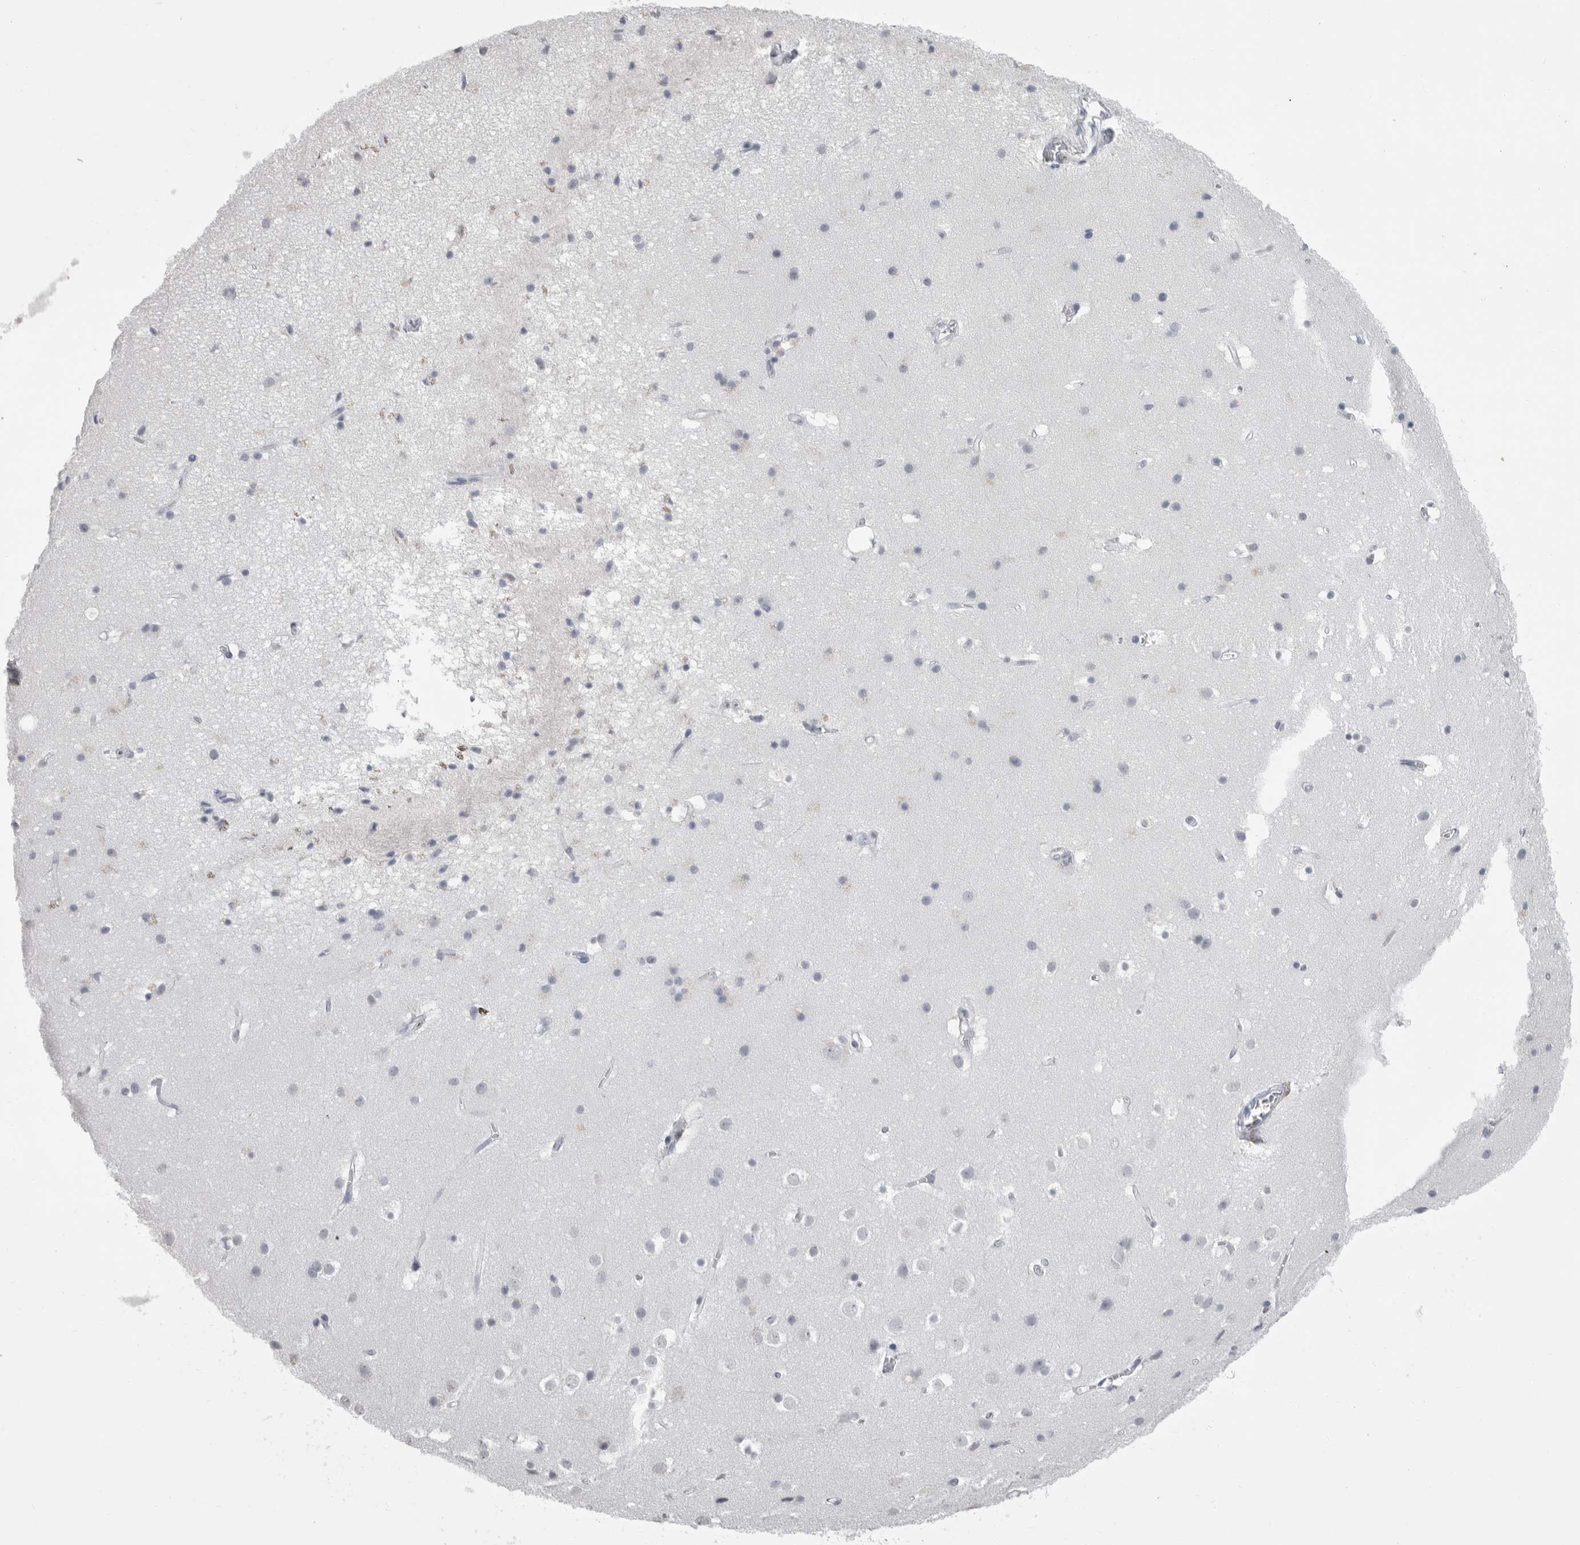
{"staining": {"intensity": "negative", "quantity": "none", "location": "none"}, "tissue": "cerebral cortex", "cell_type": "Endothelial cells", "image_type": "normal", "snomed": [{"axis": "morphology", "description": "Normal tissue, NOS"}, {"axis": "topography", "description": "Cerebral cortex"}], "caption": "IHC of unremarkable human cerebral cortex shows no staining in endothelial cells.", "gene": "GNLY", "patient": {"sex": "male", "age": 54}}